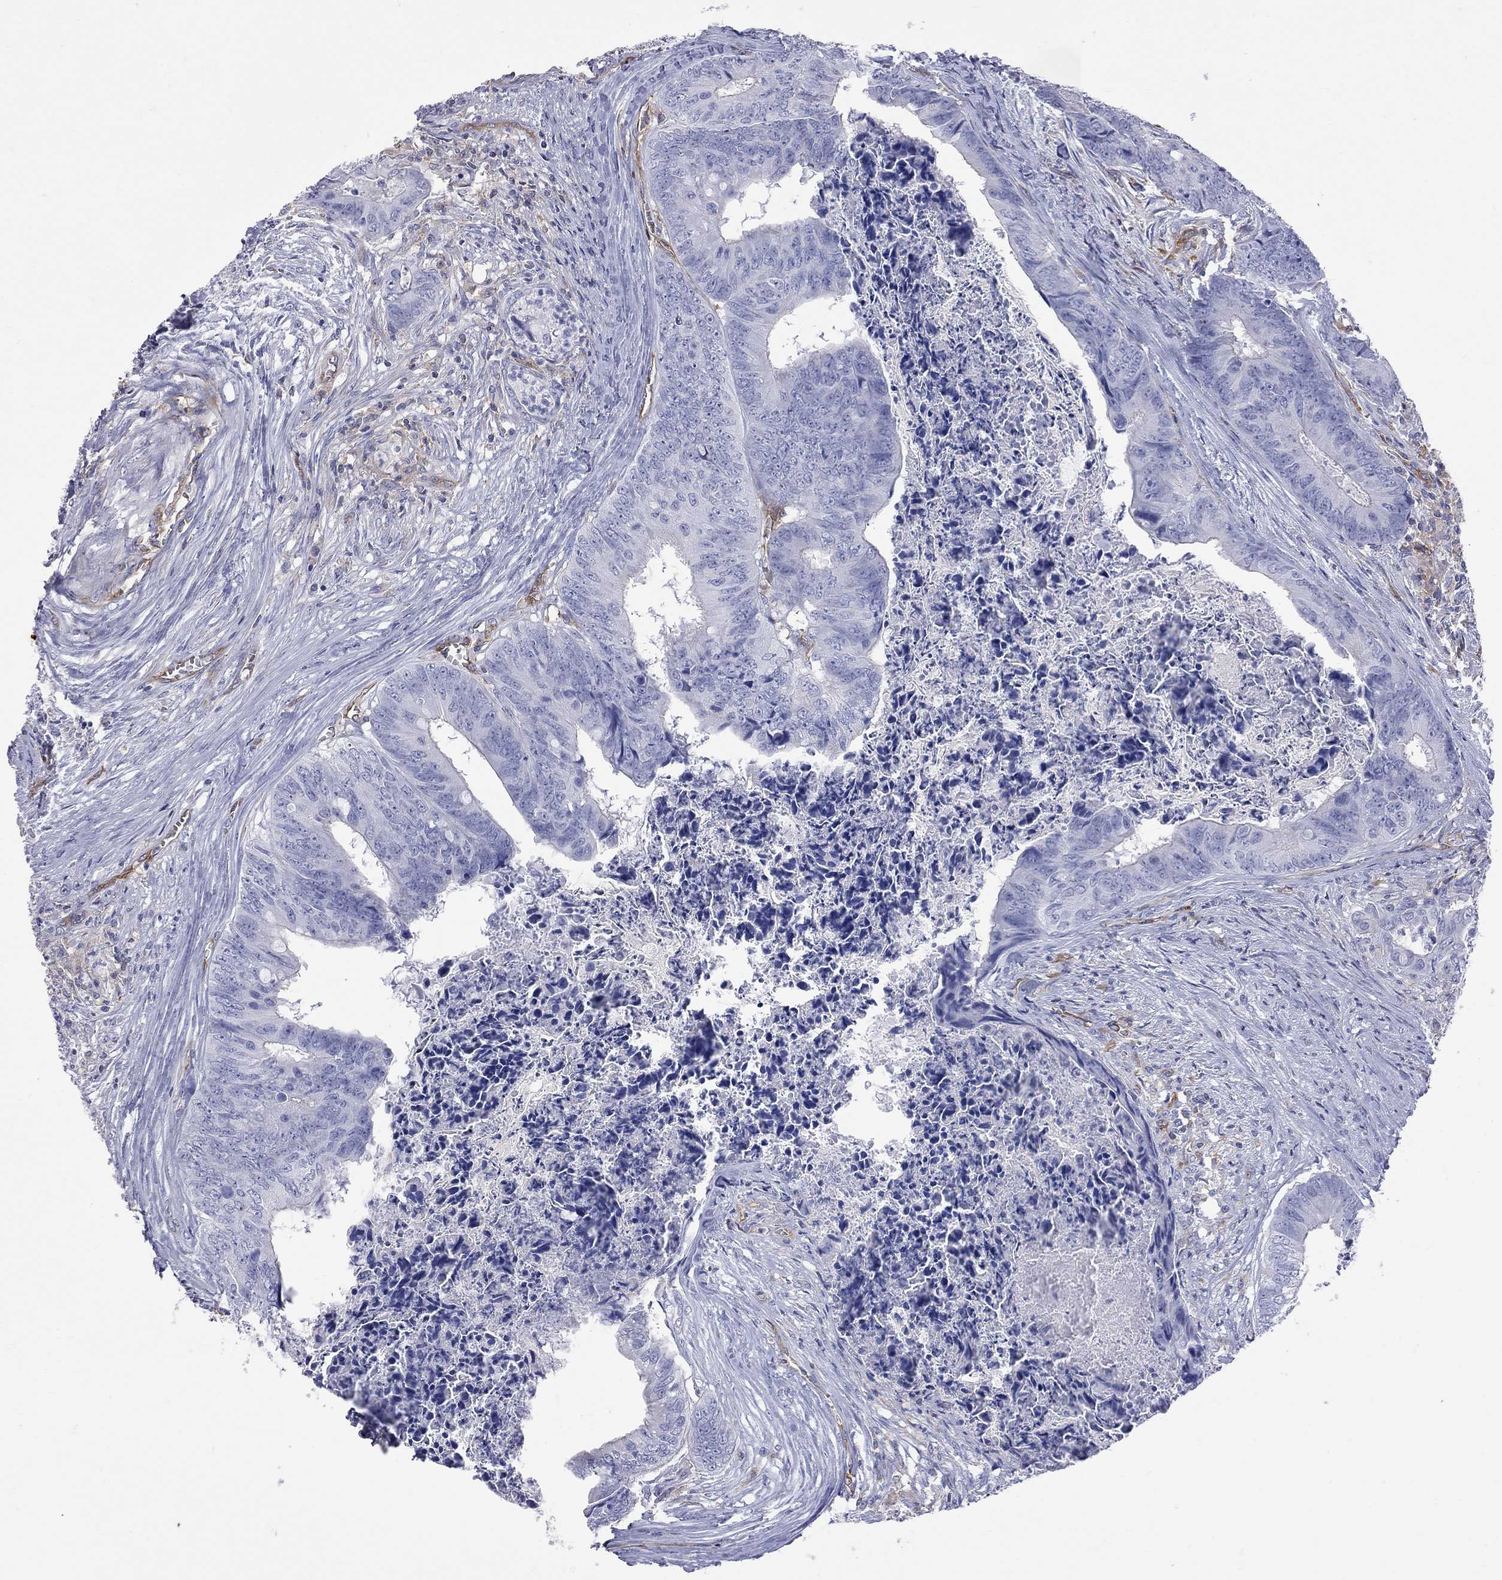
{"staining": {"intensity": "negative", "quantity": "none", "location": "none"}, "tissue": "colorectal cancer", "cell_type": "Tumor cells", "image_type": "cancer", "snomed": [{"axis": "morphology", "description": "Adenocarcinoma, NOS"}, {"axis": "topography", "description": "Colon"}], "caption": "This is an IHC photomicrograph of colorectal adenocarcinoma. There is no expression in tumor cells.", "gene": "ABI3", "patient": {"sex": "male", "age": 84}}